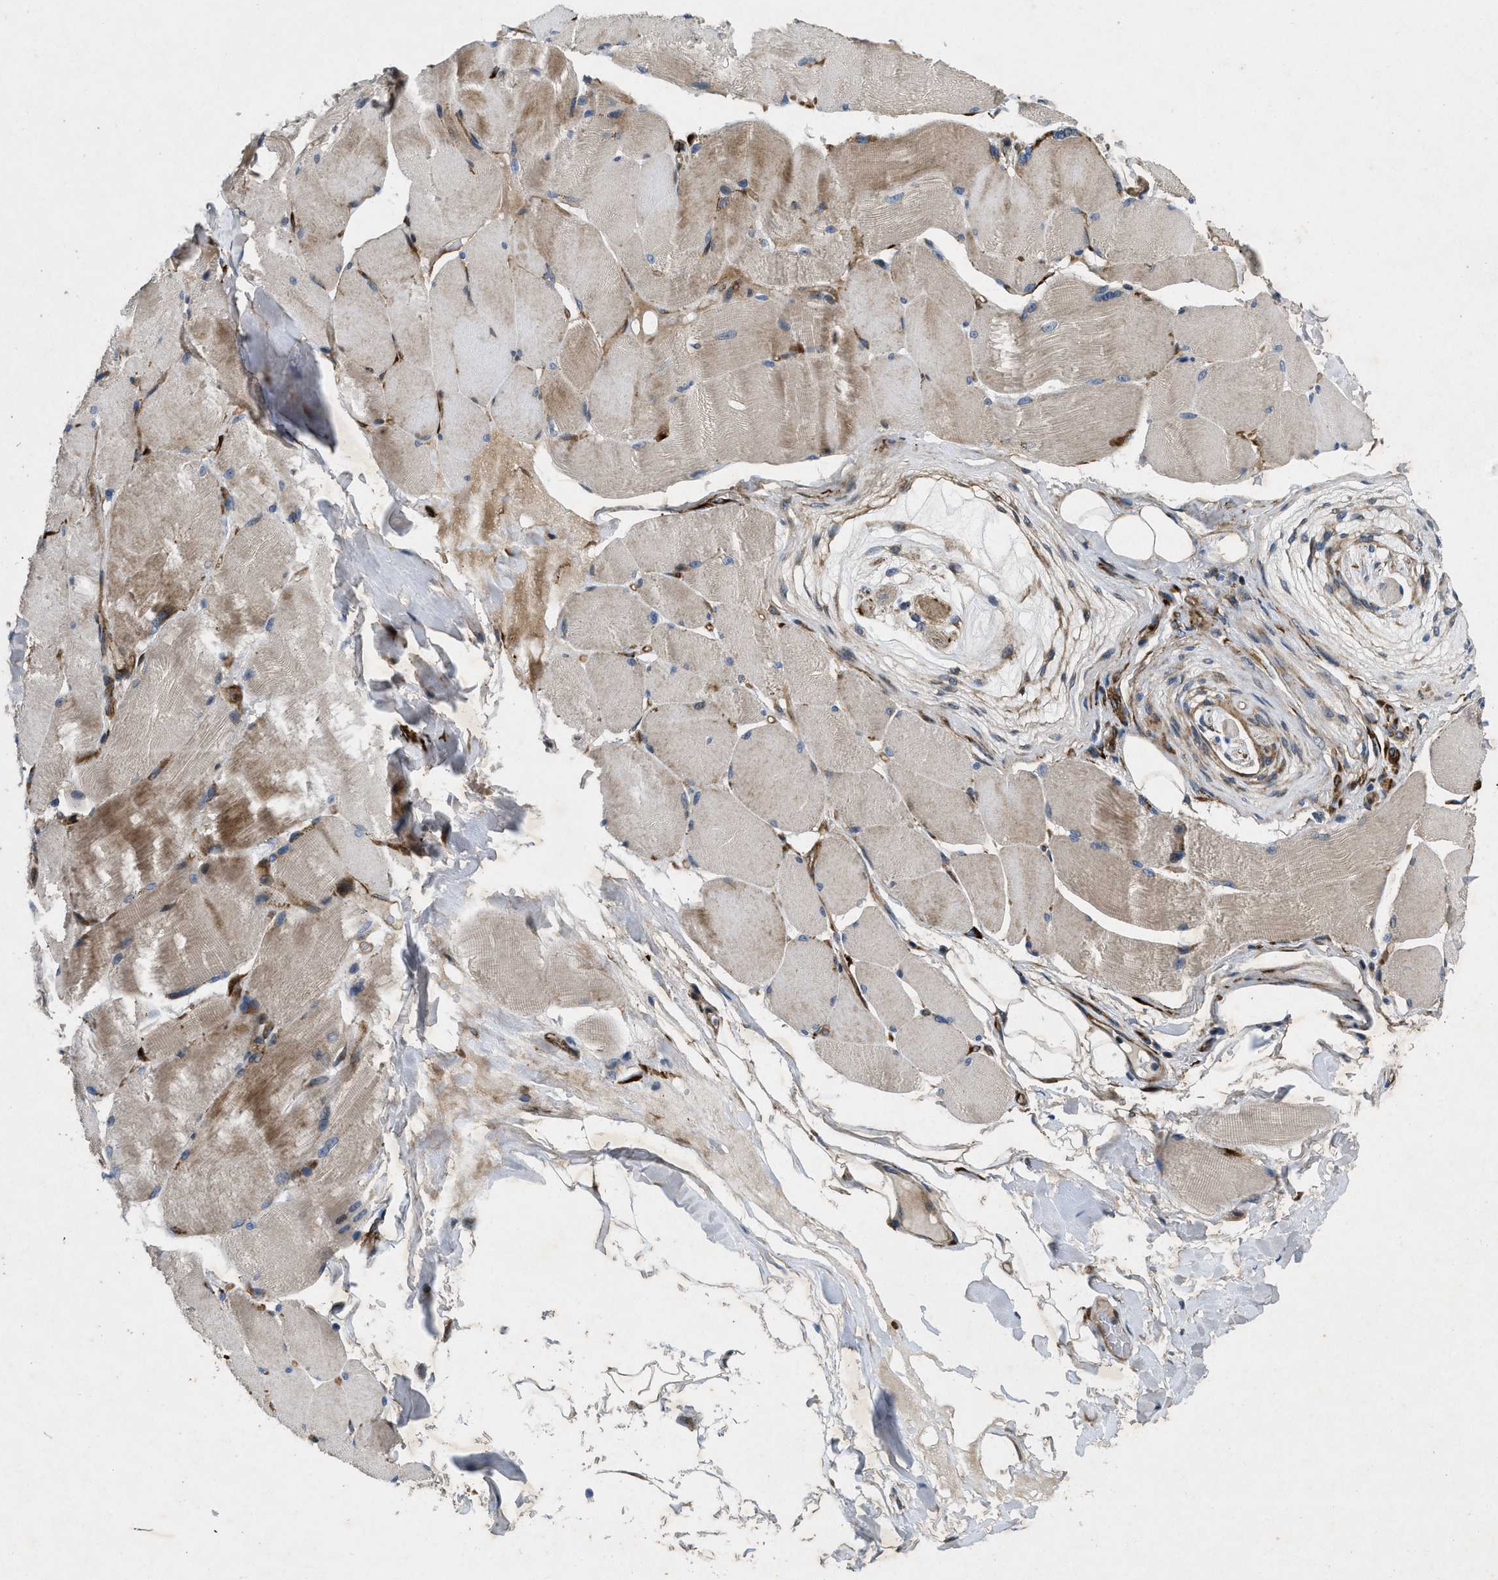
{"staining": {"intensity": "moderate", "quantity": "25%-75%", "location": "cytoplasmic/membranous"}, "tissue": "skeletal muscle", "cell_type": "Myocytes", "image_type": "normal", "snomed": [{"axis": "morphology", "description": "Normal tissue, NOS"}, {"axis": "topography", "description": "Skin"}, {"axis": "topography", "description": "Skeletal muscle"}], "caption": "Benign skeletal muscle was stained to show a protein in brown. There is medium levels of moderate cytoplasmic/membranous expression in about 25%-75% of myocytes. Nuclei are stained in blue.", "gene": "HSPA12B", "patient": {"sex": "male", "age": 83}}